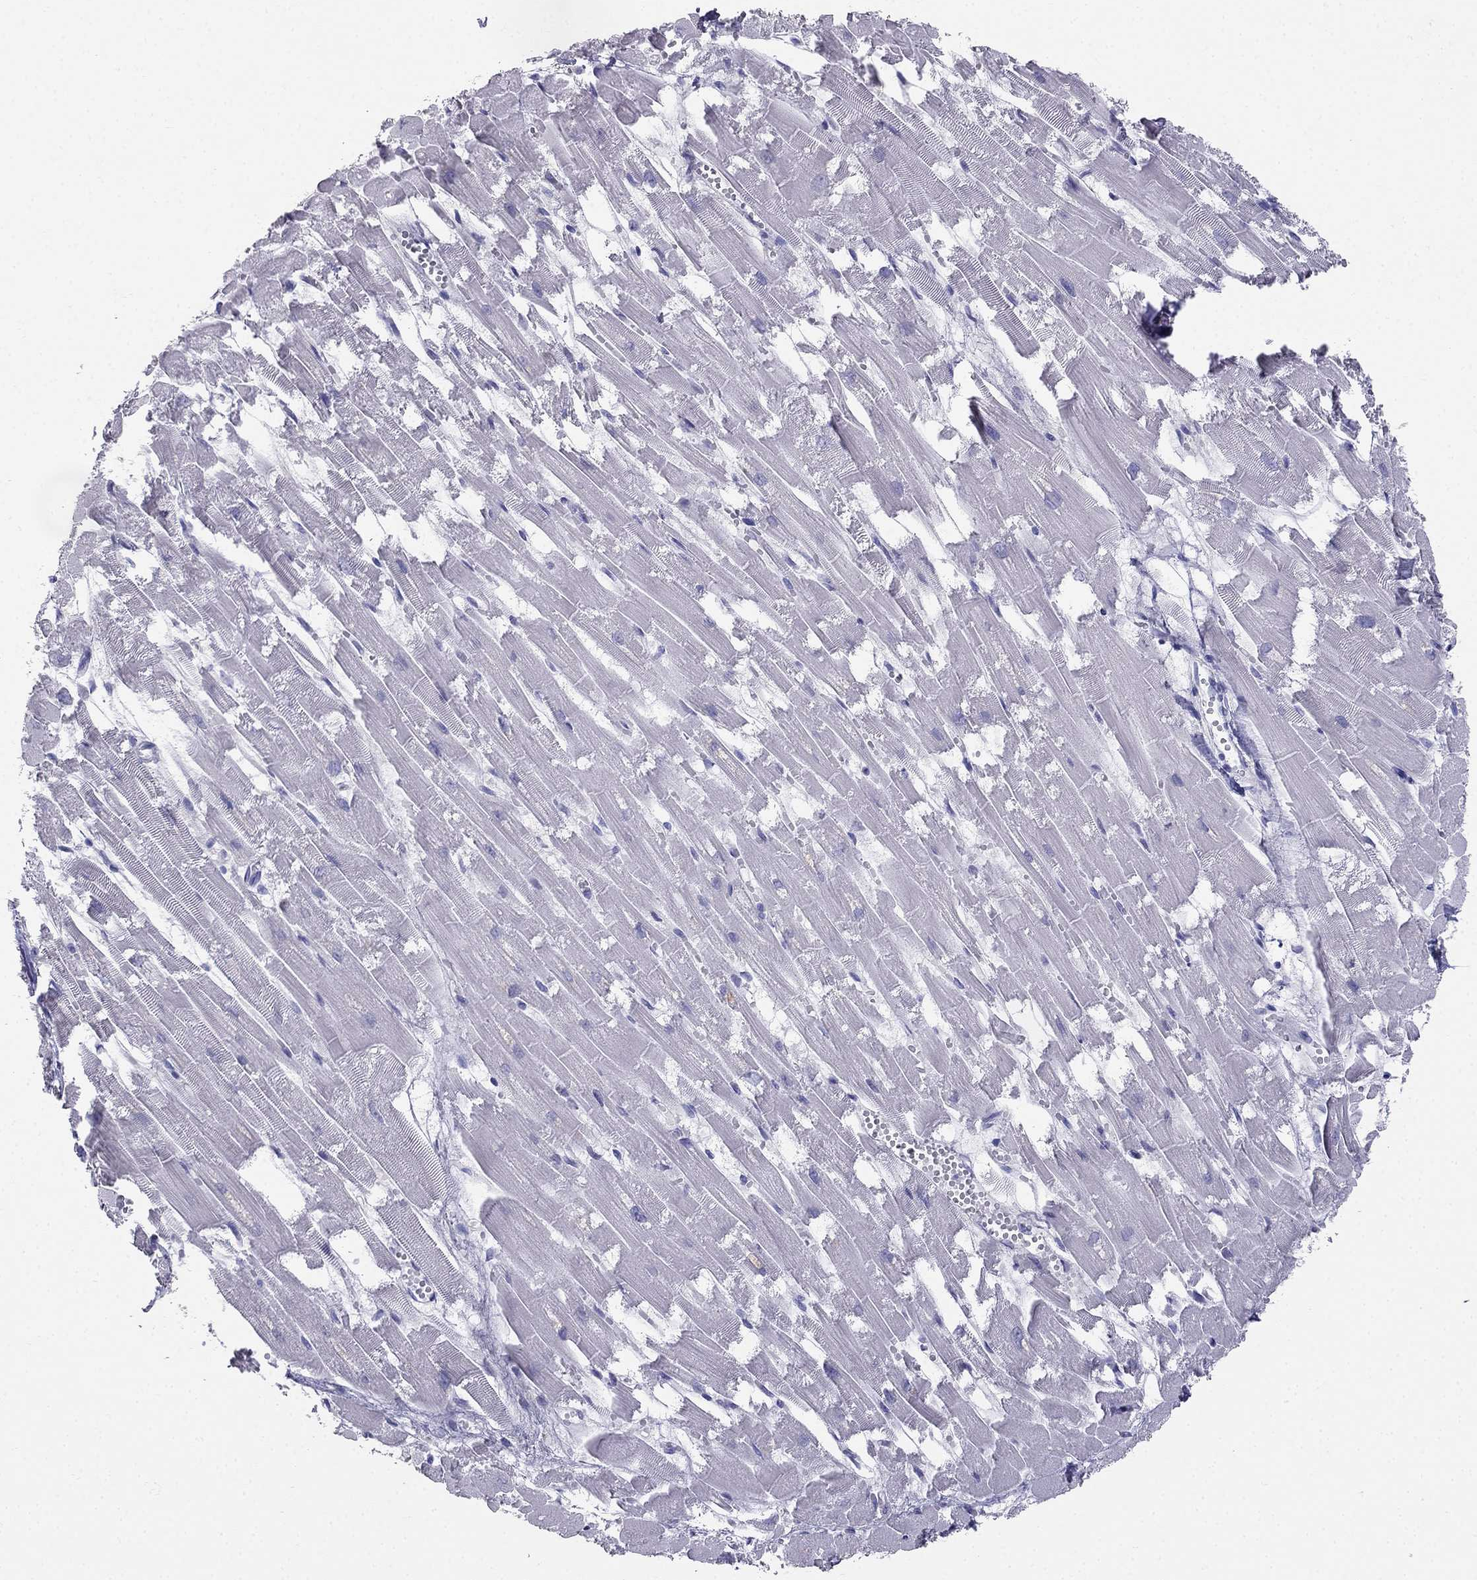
{"staining": {"intensity": "negative", "quantity": "none", "location": "none"}, "tissue": "heart muscle", "cell_type": "Cardiomyocytes", "image_type": "normal", "snomed": [{"axis": "morphology", "description": "Normal tissue, NOS"}, {"axis": "topography", "description": "Heart"}], "caption": "DAB (3,3'-diaminobenzidine) immunohistochemical staining of normal human heart muscle displays no significant staining in cardiomyocytes. (Stains: DAB immunohistochemistry with hematoxylin counter stain, Microscopy: brightfield microscopy at high magnification).", "gene": "RFLNA", "patient": {"sex": "female", "age": 52}}